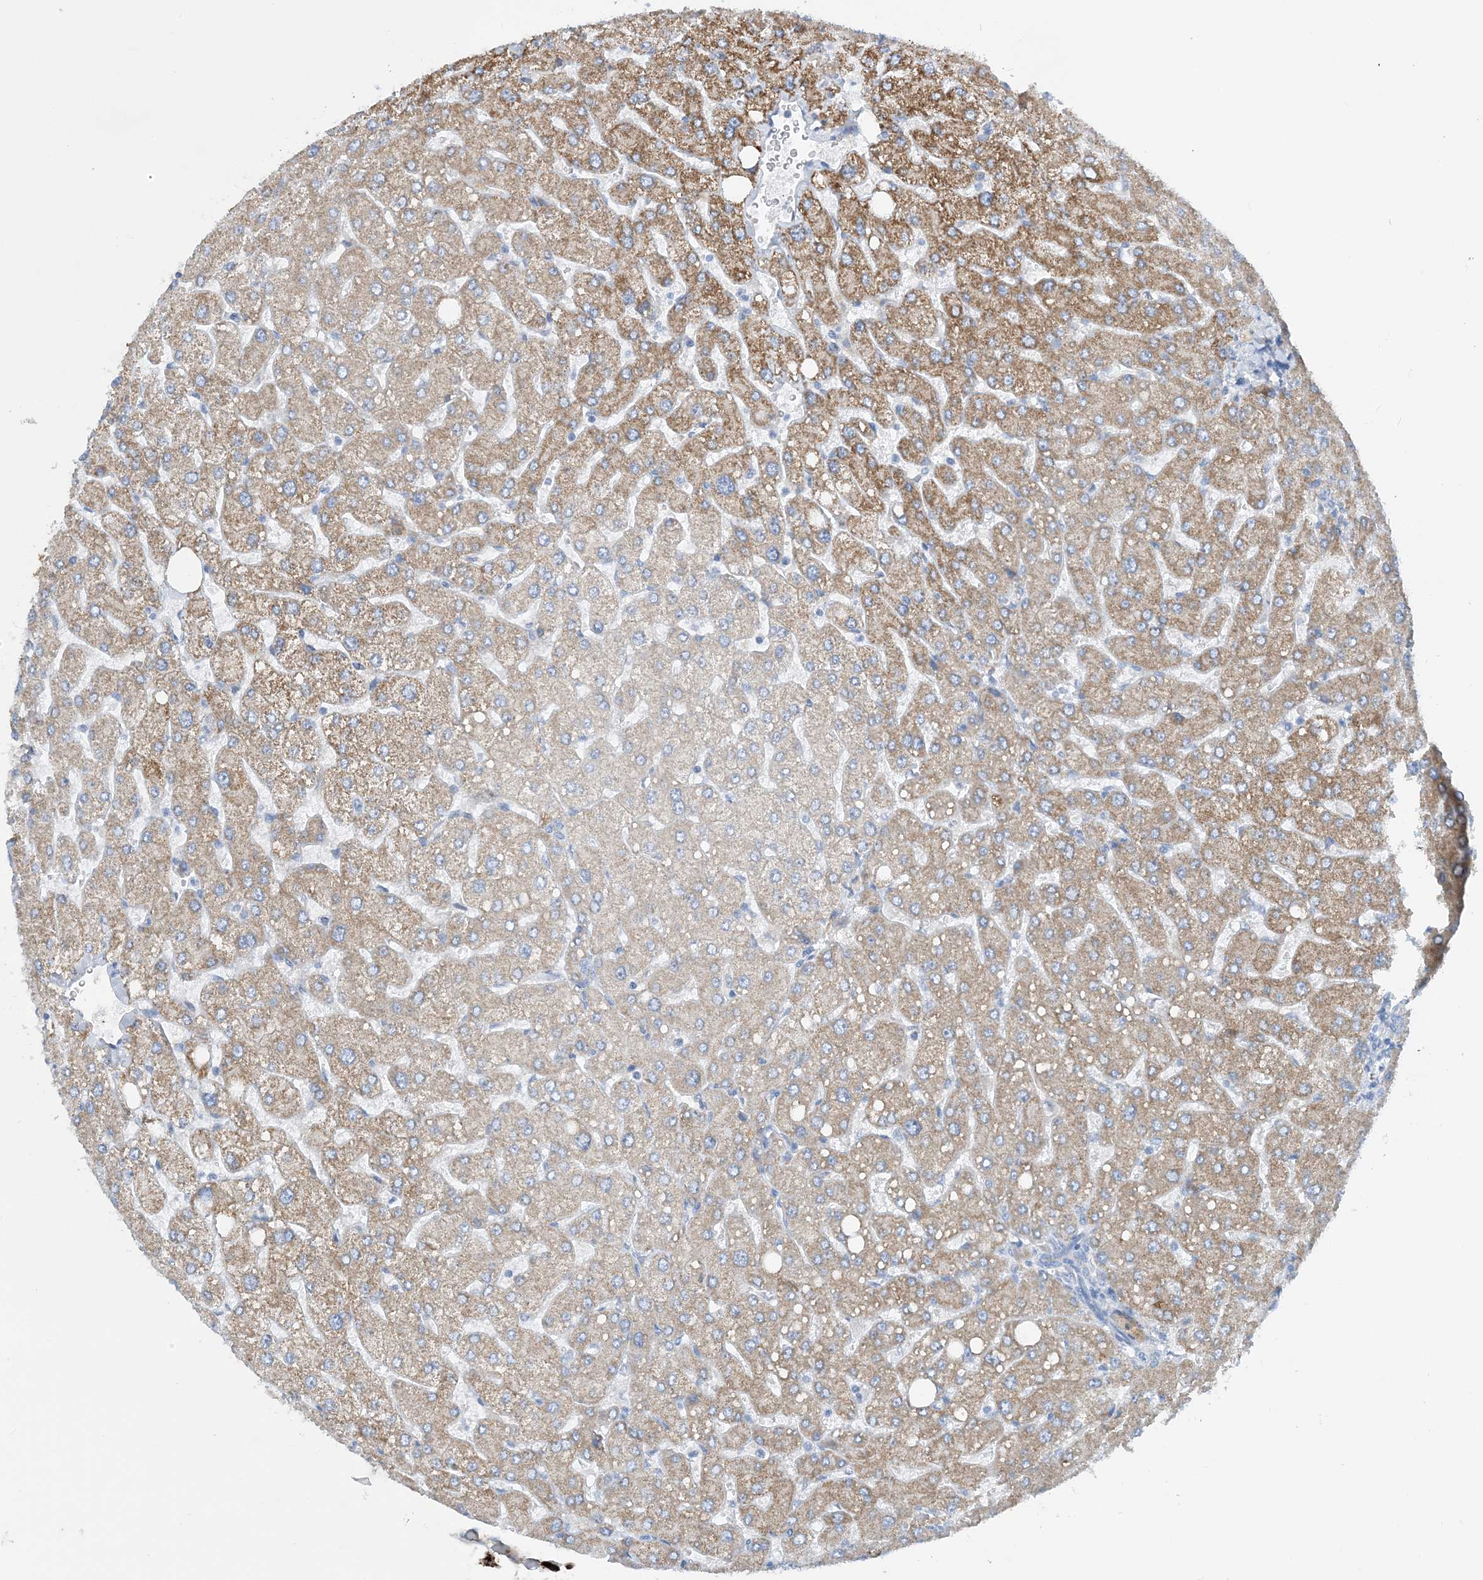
{"staining": {"intensity": "negative", "quantity": "none", "location": "none"}, "tissue": "liver", "cell_type": "Cholangiocytes", "image_type": "normal", "snomed": [{"axis": "morphology", "description": "Normal tissue, NOS"}, {"axis": "topography", "description": "Liver"}], "caption": "A high-resolution micrograph shows immunohistochemistry (IHC) staining of unremarkable liver, which reveals no significant expression in cholangiocytes.", "gene": "EIF2A", "patient": {"sex": "male", "age": 55}}